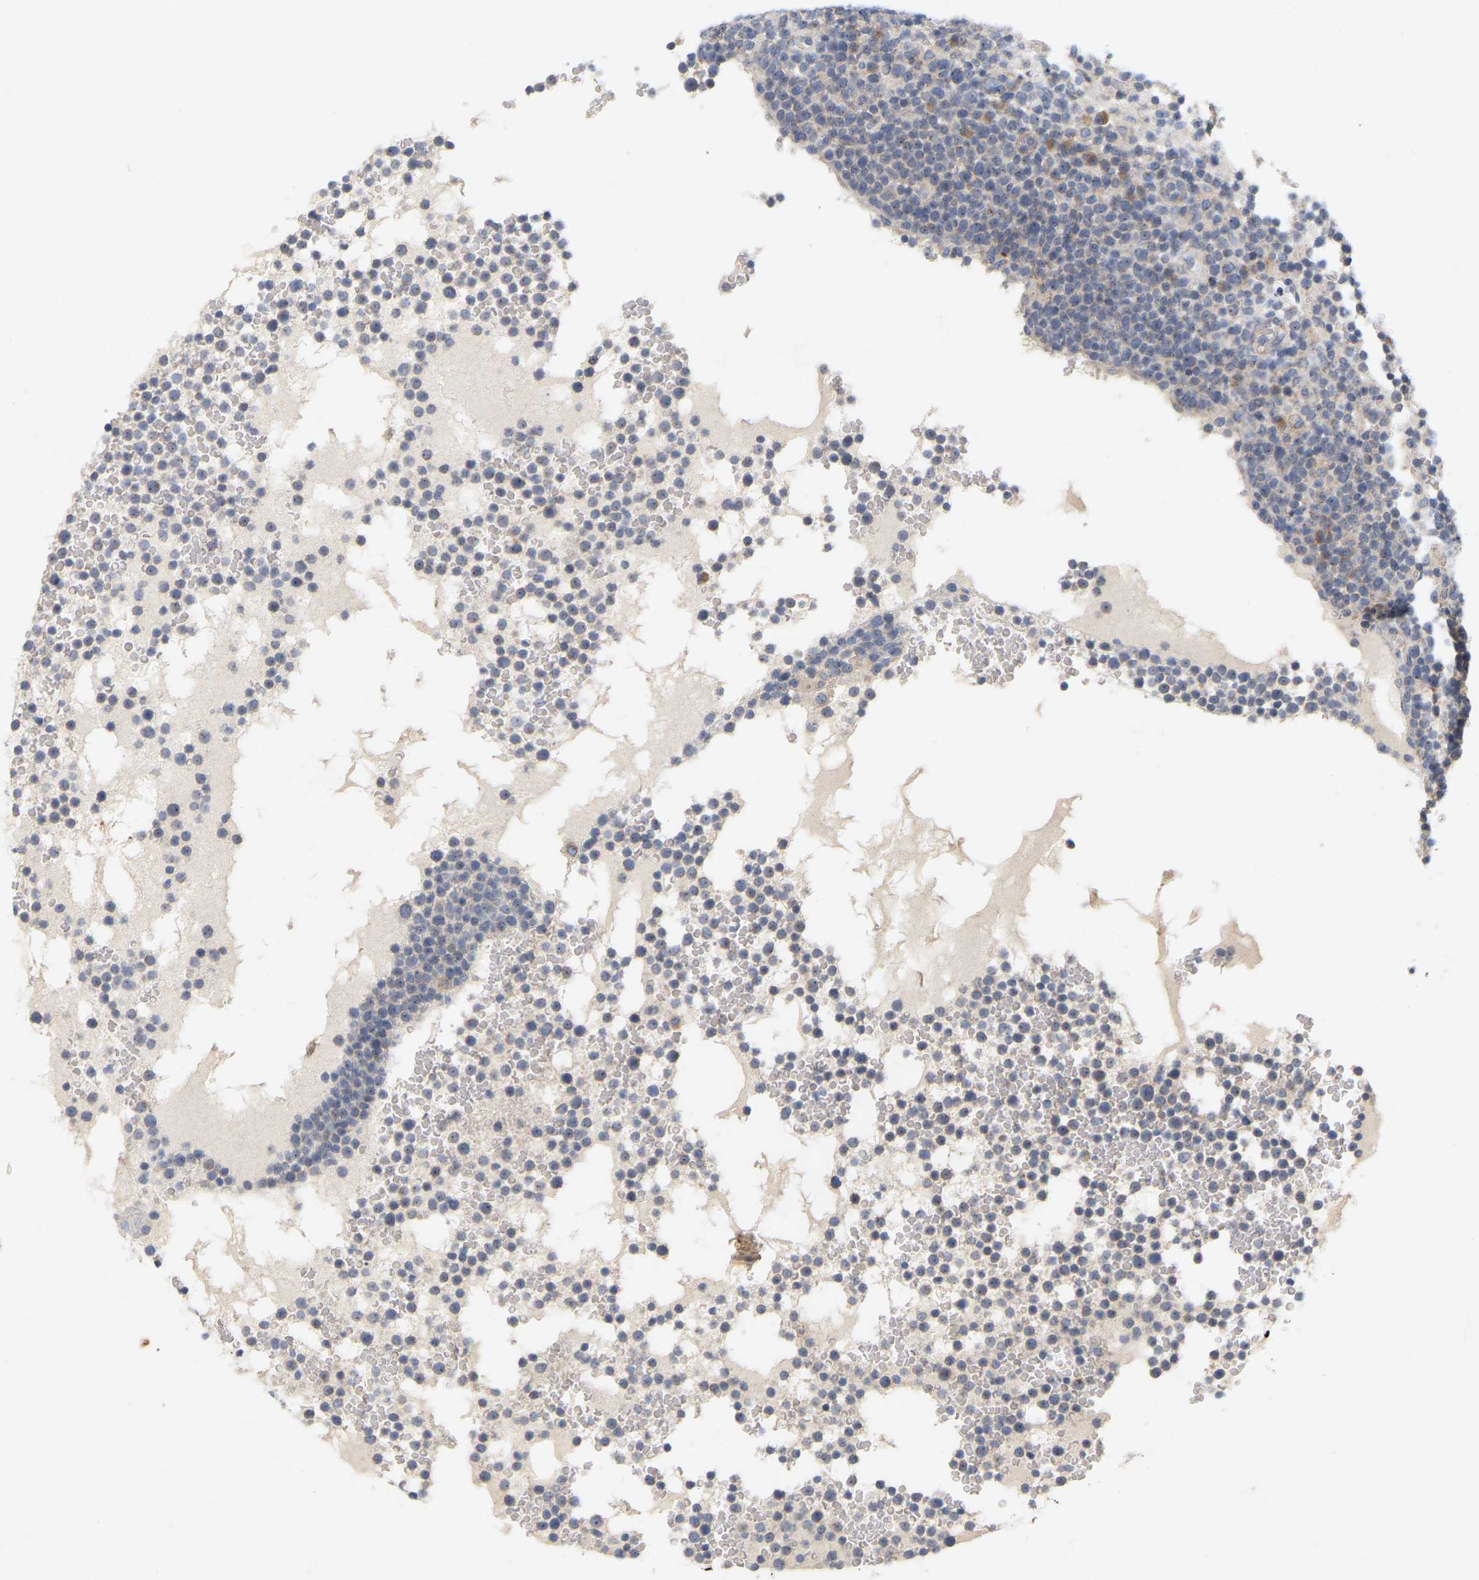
{"staining": {"intensity": "weak", "quantity": ">75%", "location": "nuclear"}, "tissue": "lymphoma", "cell_type": "Tumor cells", "image_type": "cancer", "snomed": [{"axis": "morphology", "description": "Malignant lymphoma, non-Hodgkin's type, High grade"}, {"axis": "topography", "description": "Lymph node"}], "caption": "An immunohistochemistry photomicrograph of tumor tissue is shown. Protein staining in brown shows weak nuclear positivity in lymphoma within tumor cells.", "gene": "MINDY4", "patient": {"sex": "male", "age": 61}}